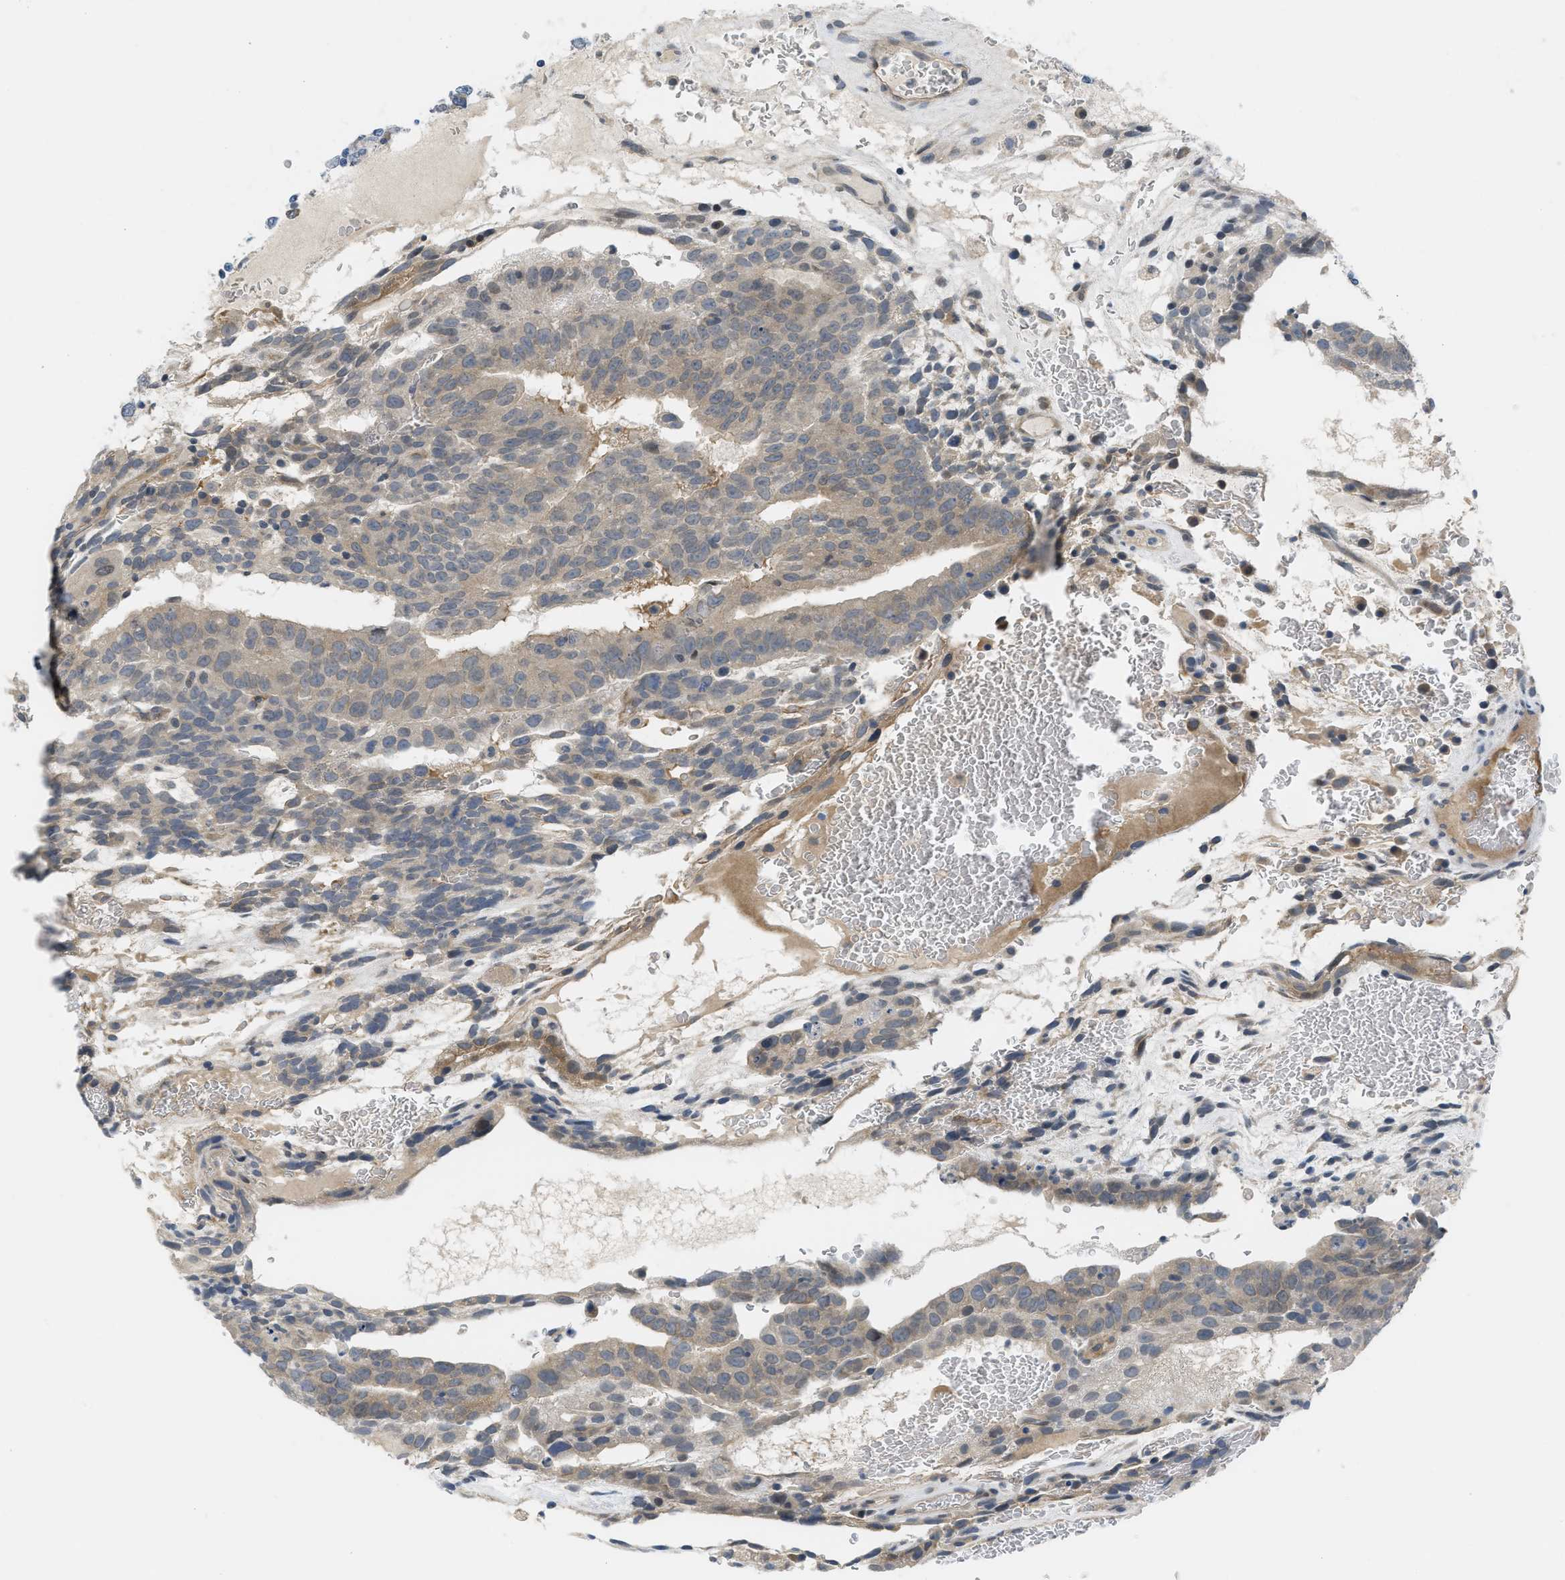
{"staining": {"intensity": "weak", "quantity": ">75%", "location": "cytoplasmic/membranous"}, "tissue": "testis cancer", "cell_type": "Tumor cells", "image_type": "cancer", "snomed": [{"axis": "morphology", "description": "Seminoma, NOS"}, {"axis": "morphology", "description": "Carcinoma, Embryonal, NOS"}, {"axis": "topography", "description": "Testis"}], "caption": "There is low levels of weak cytoplasmic/membranous positivity in tumor cells of testis cancer, as demonstrated by immunohistochemical staining (brown color).", "gene": "TNFAIP1", "patient": {"sex": "male", "age": 52}}